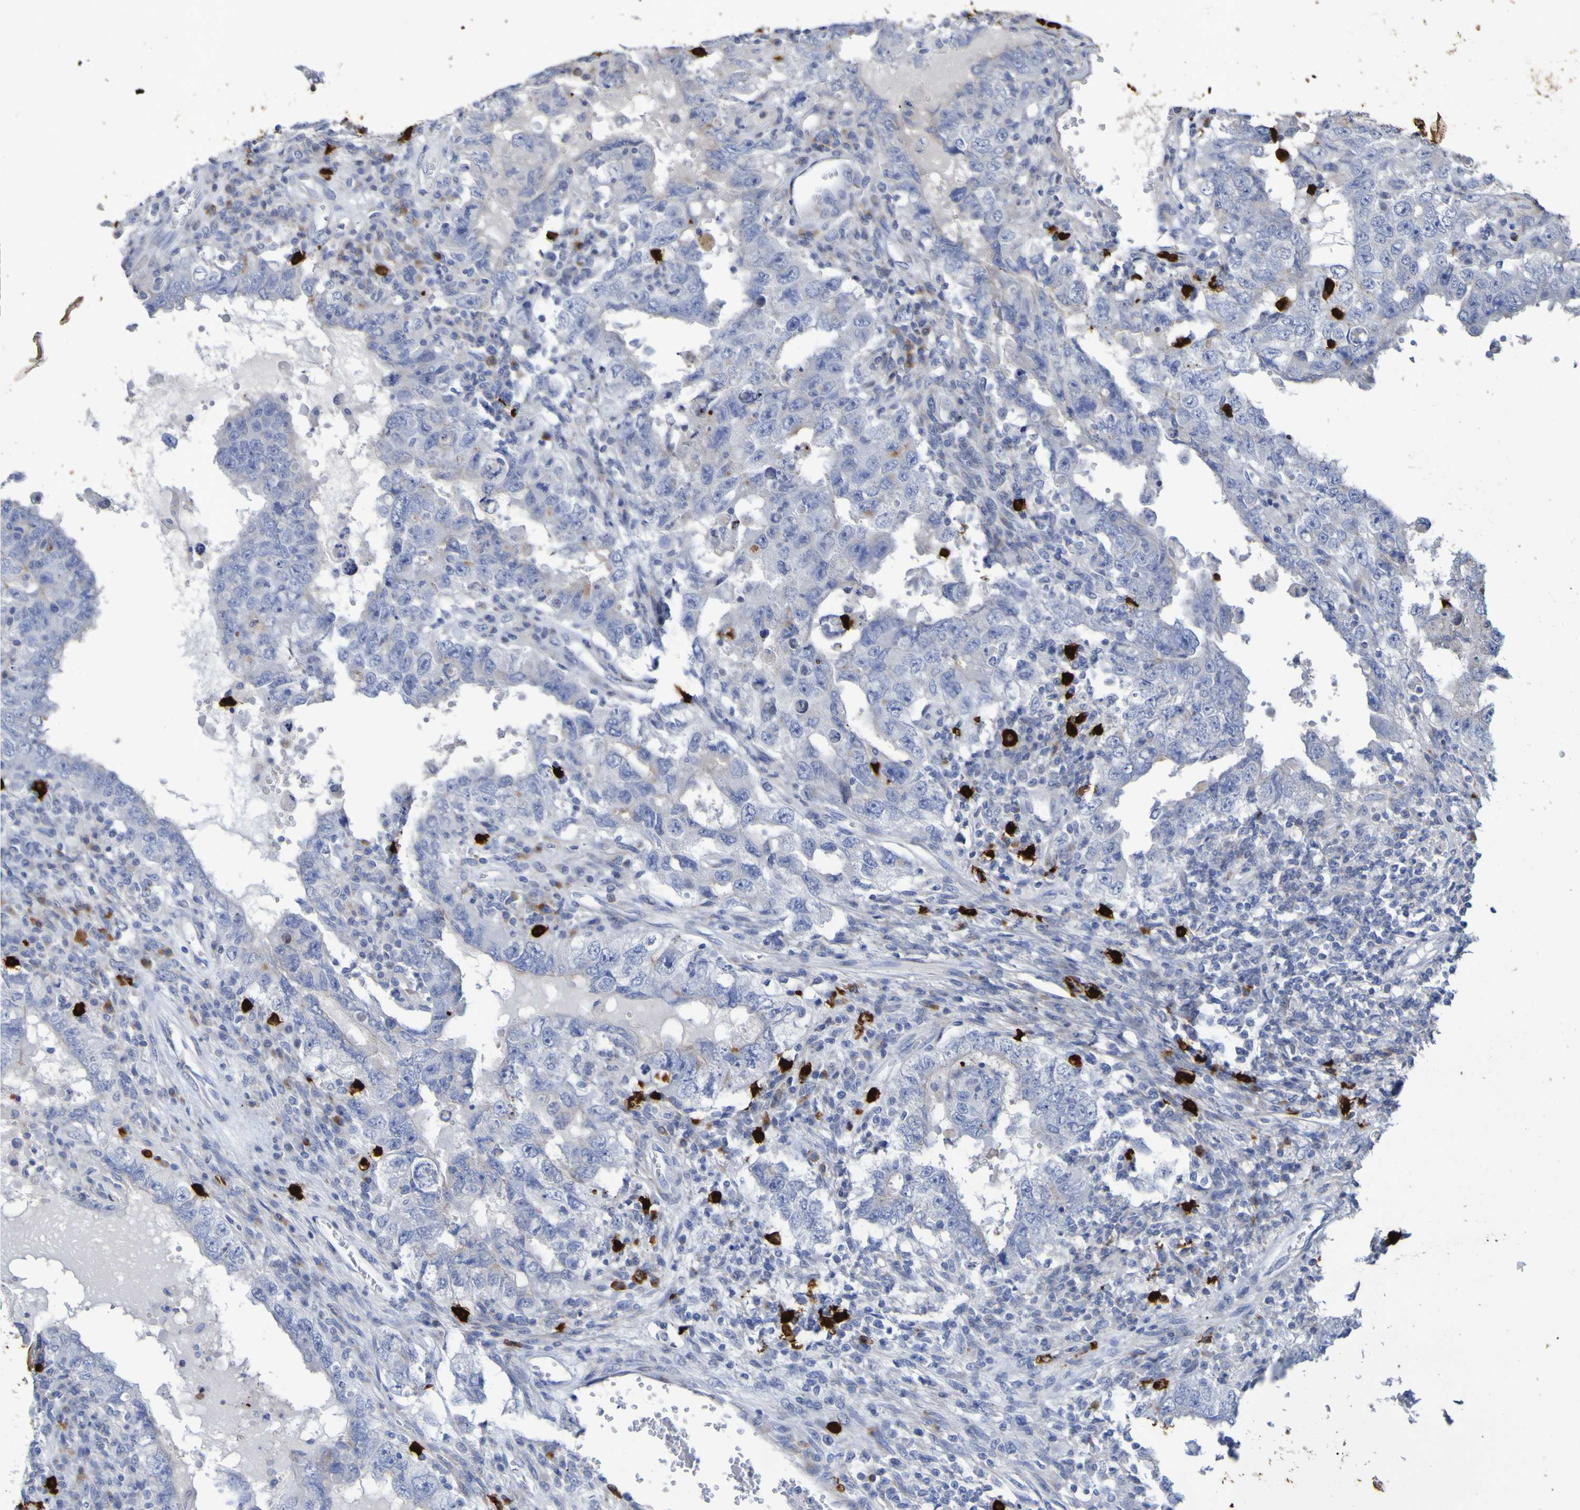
{"staining": {"intensity": "negative", "quantity": "none", "location": "none"}, "tissue": "testis cancer", "cell_type": "Tumor cells", "image_type": "cancer", "snomed": [{"axis": "morphology", "description": "Carcinoma, Embryonal, NOS"}, {"axis": "topography", "description": "Testis"}], "caption": "Immunohistochemistry image of testis cancer stained for a protein (brown), which shows no expression in tumor cells.", "gene": "C11orf24", "patient": {"sex": "male", "age": 26}}